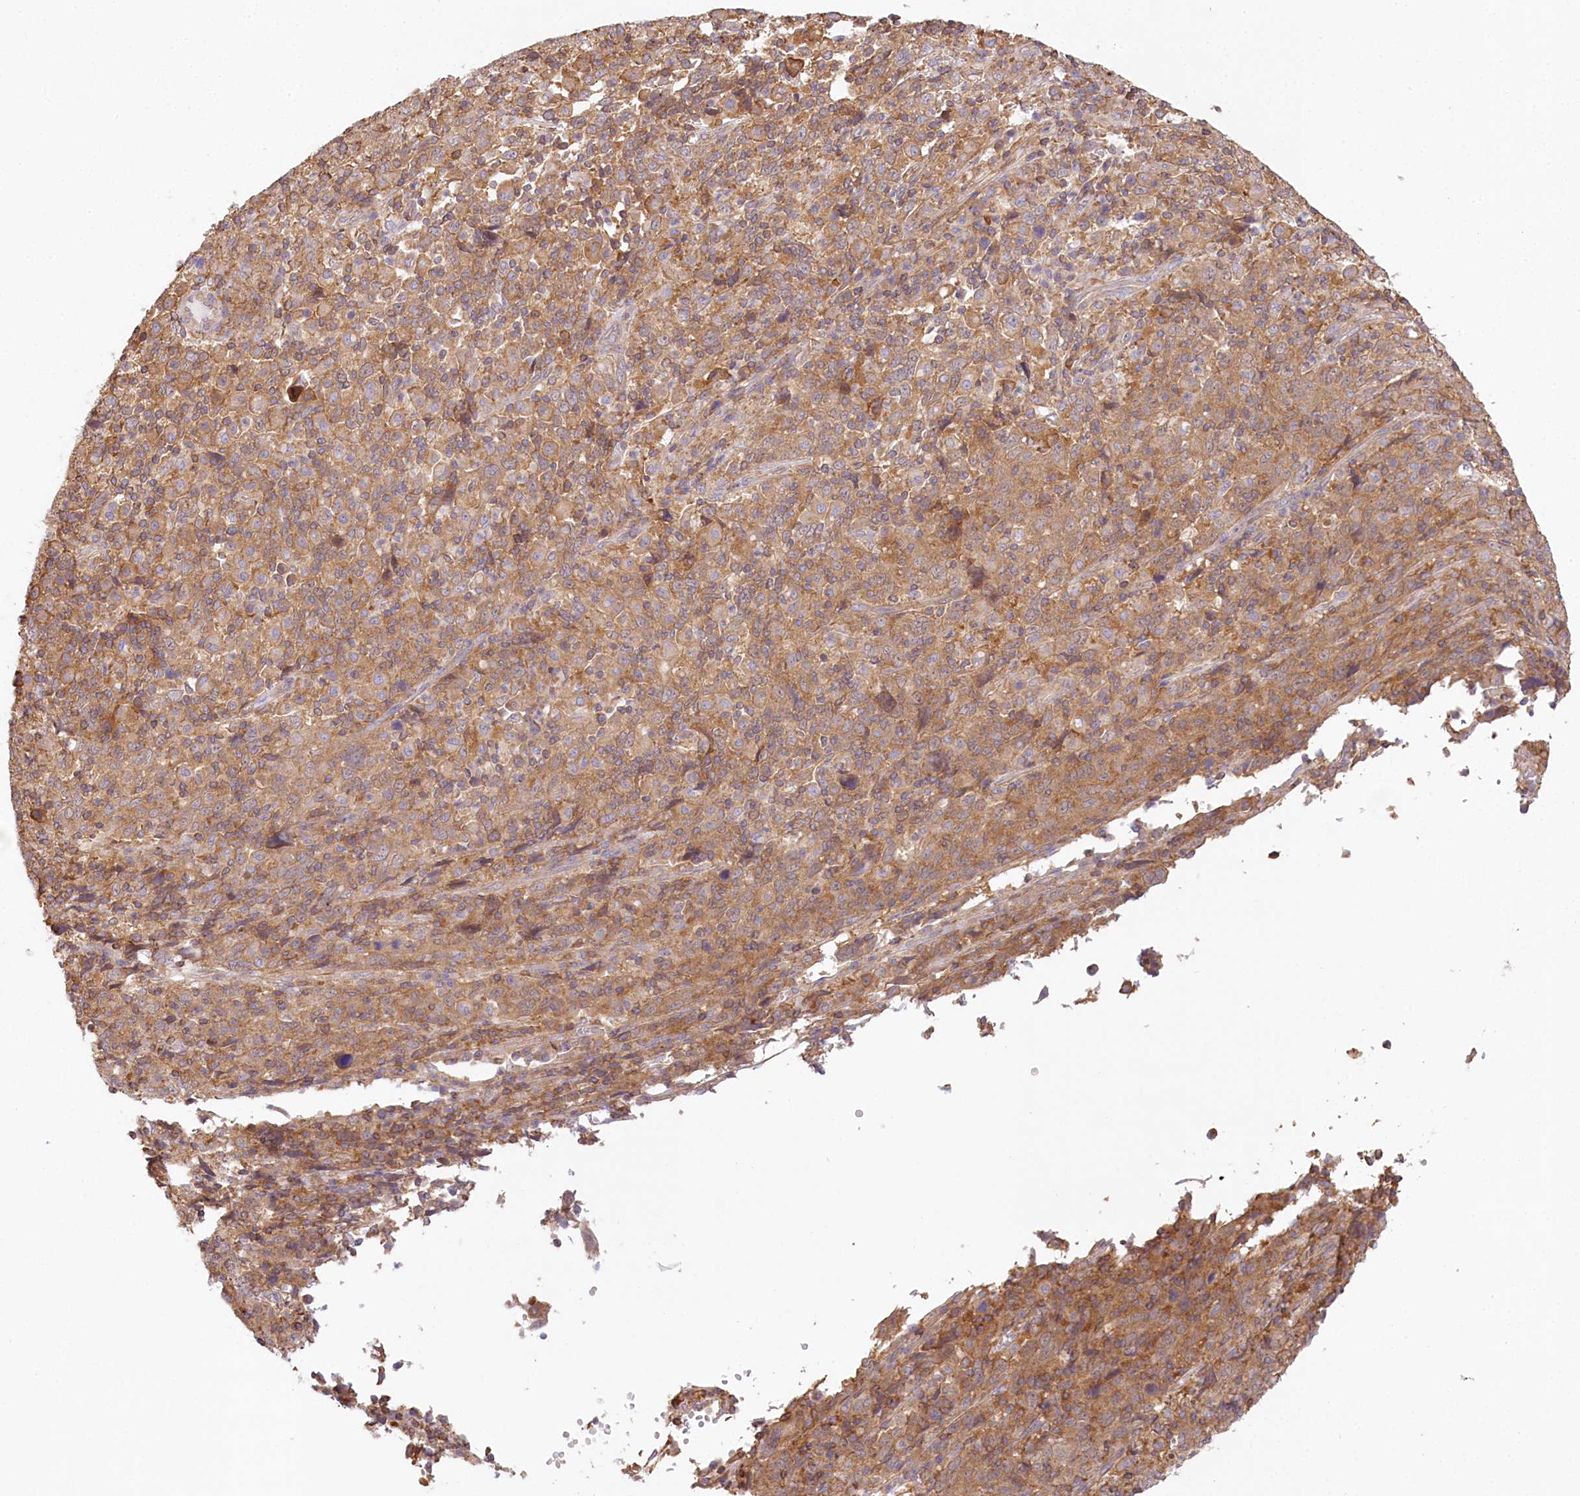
{"staining": {"intensity": "moderate", "quantity": ">75%", "location": "cytoplasmic/membranous"}, "tissue": "cervical cancer", "cell_type": "Tumor cells", "image_type": "cancer", "snomed": [{"axis": "morphology", "description": "Squamous cell carcinoma, NOS"}, {"axis": "topography", "description": "Cervix"}], "caption": "Immunohistochemistry photomicrograph of neoplastic tissue: cervical cancer stained using immunohistochemistry demonstrates medium levels of moderate protein expression localized specifically in the cytoplasmic/membranous of tumor cells, appearing as a cytoplasmic/membranous brown color.", "gene": "UMPS", "patient": {"sex": "female", "age": 46}}